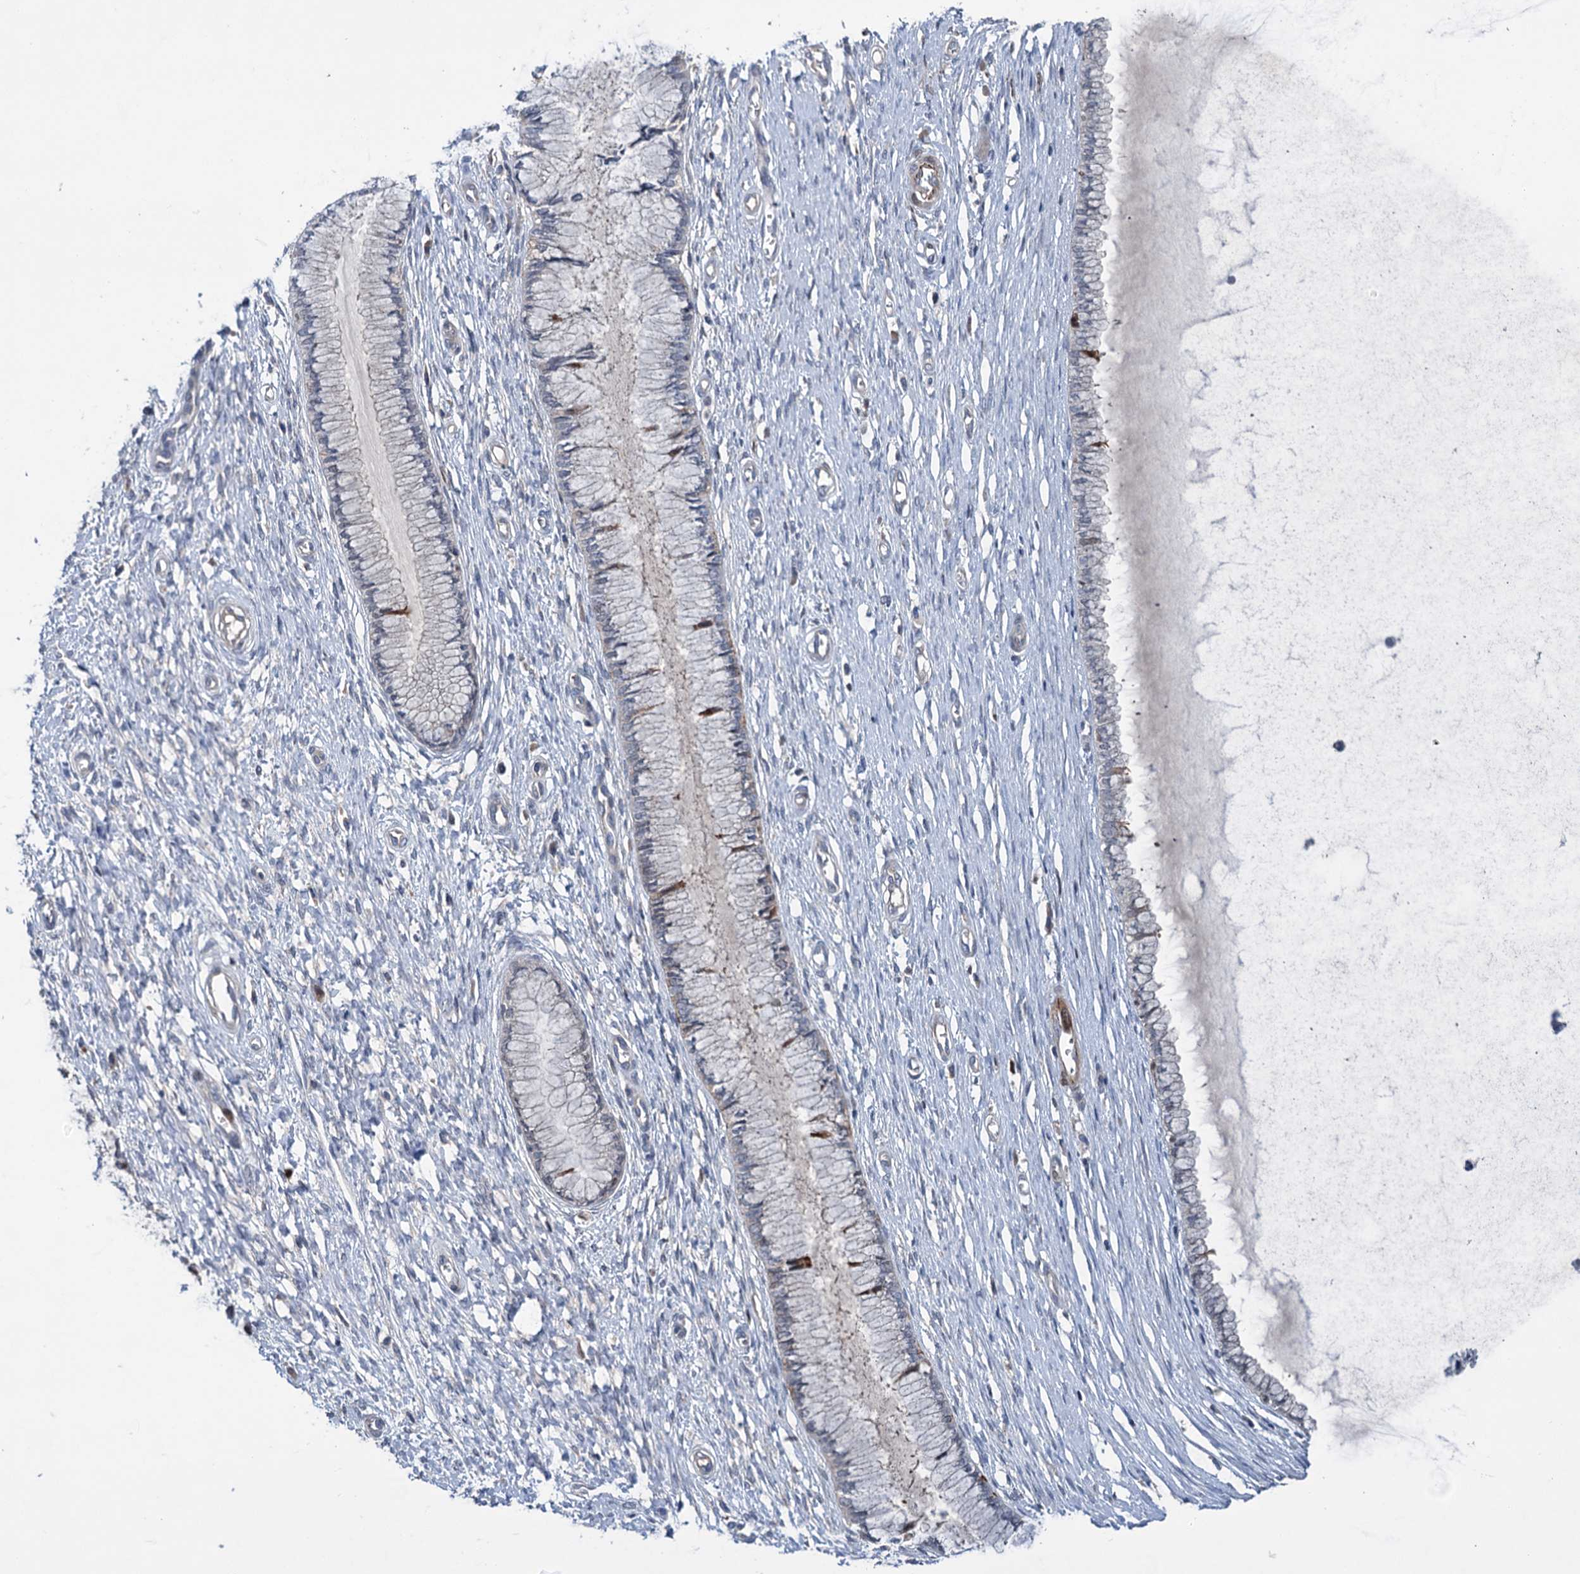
{"staining": {"intensity": "strong", "quantity": "<25%", "location": "cytoplasmic/membranous"}, "tissue": "cervix", "cell_type": "Glandular cells", "image_type": "normal", "snomed": [{"axis": "morphology", "description": "Normal tissue, NOS"}, {"axis": "topography", "description": "Cervix"}], "caption": "Protein expression by immunohistochemistry demonstrates strong cytoplasmic/membranous positivity in about <25% of glandular cells in normal cervix. (DAB (3,3'-diaminobenzidine) IHC with brightfield microscopy, high magnification).", "gene": "NCAPD2", "patient": {"sex": "female", "age": 55}}